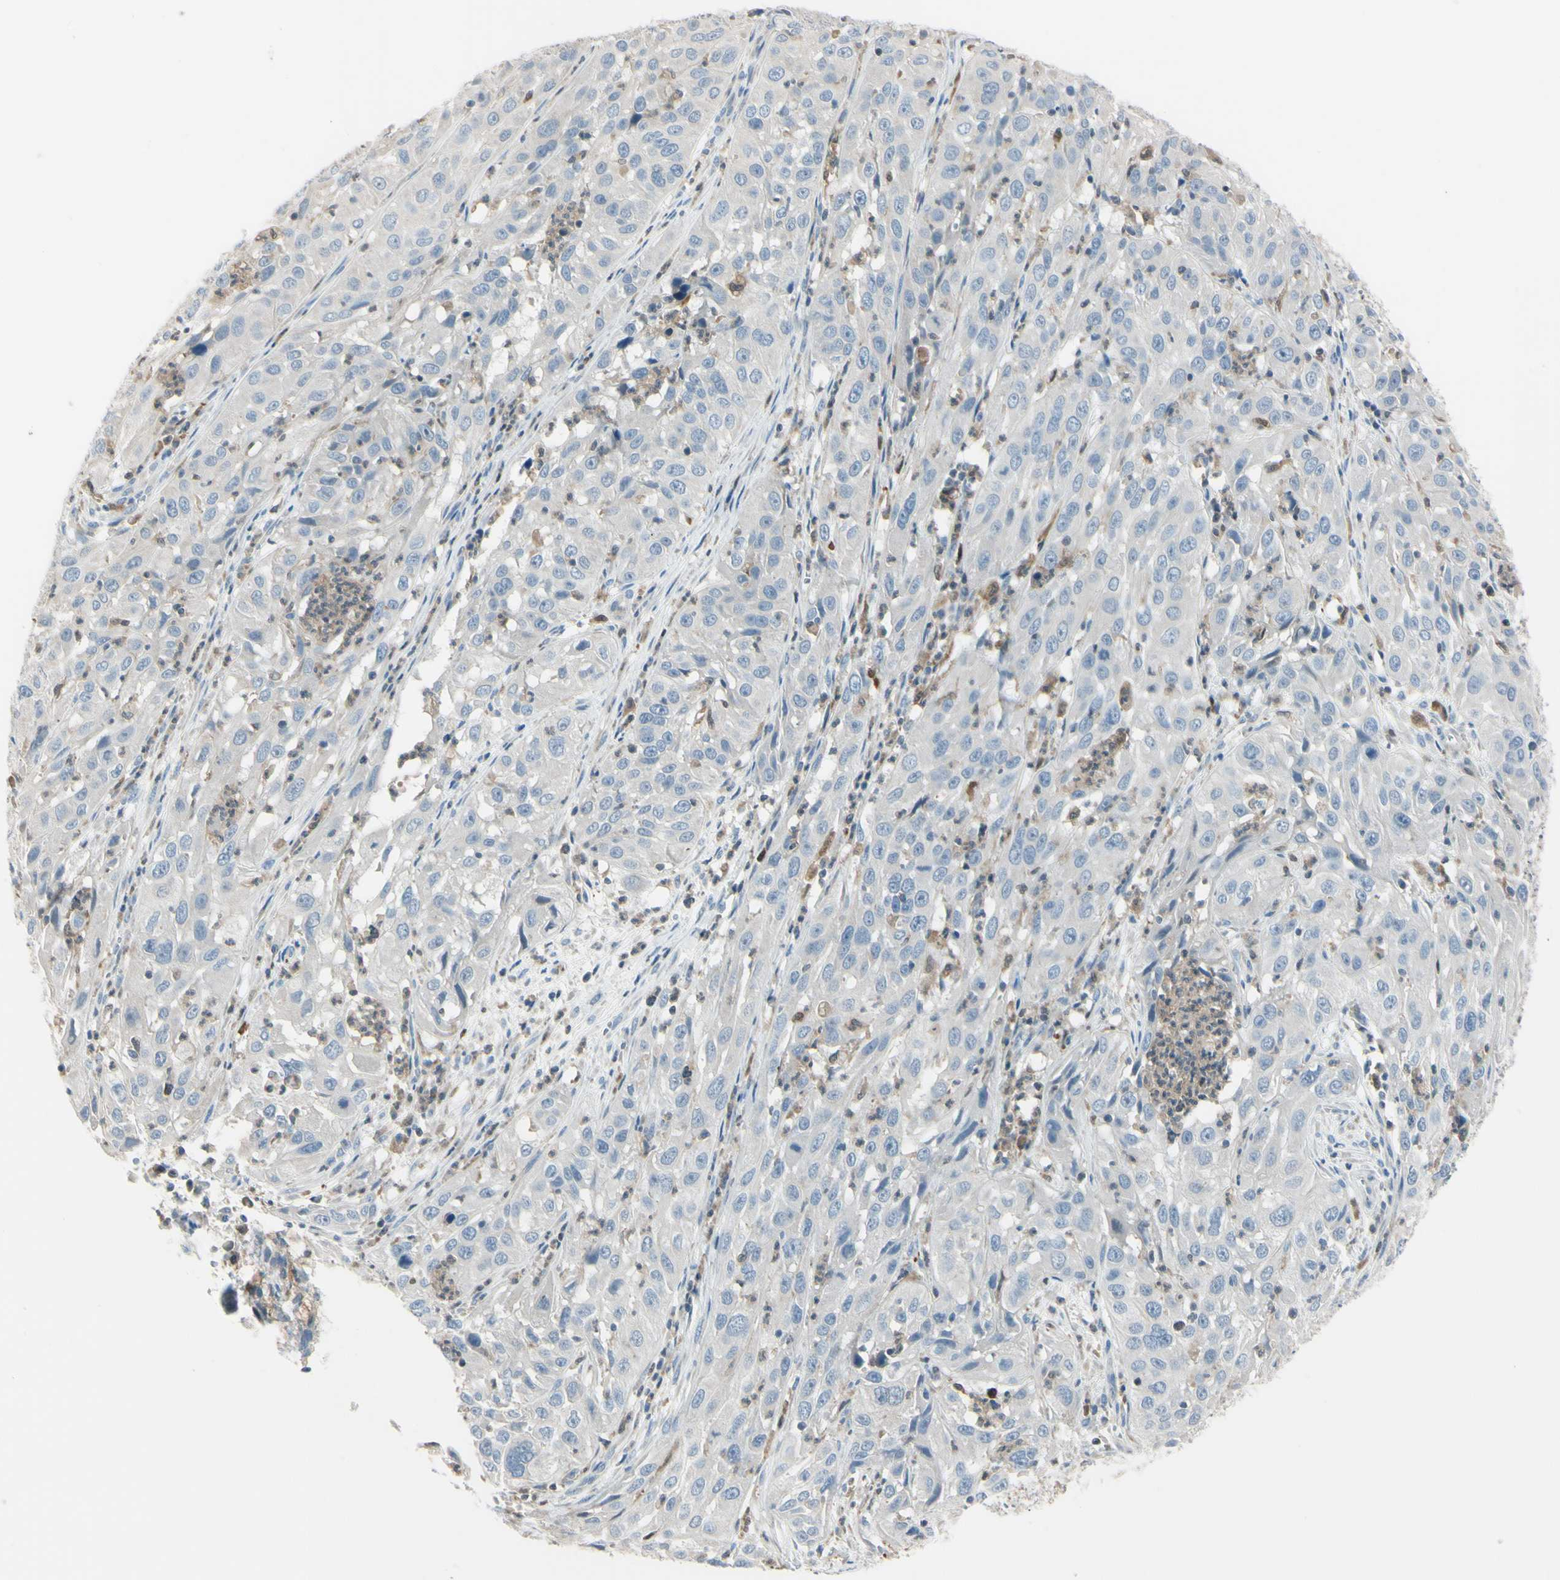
{"staining": {"intensity": "weak", "quantity": "<25%", "location": "cytoplasmic/membranous"}, "tissue": "cervical cancer", "cell_type": "Tumor cells", "image_type": "cancer", "snomed": [{"axis": "morphology", "description": "Squamous cell carcinoma, NOS"}, {"axis": "topography", "description": "Cervix"}], "caption": "The image exhibits no staining of tumor cells in cervical cancer.", "gene": "CYRIB", "patient": {"sex": "female", "age": 32}}